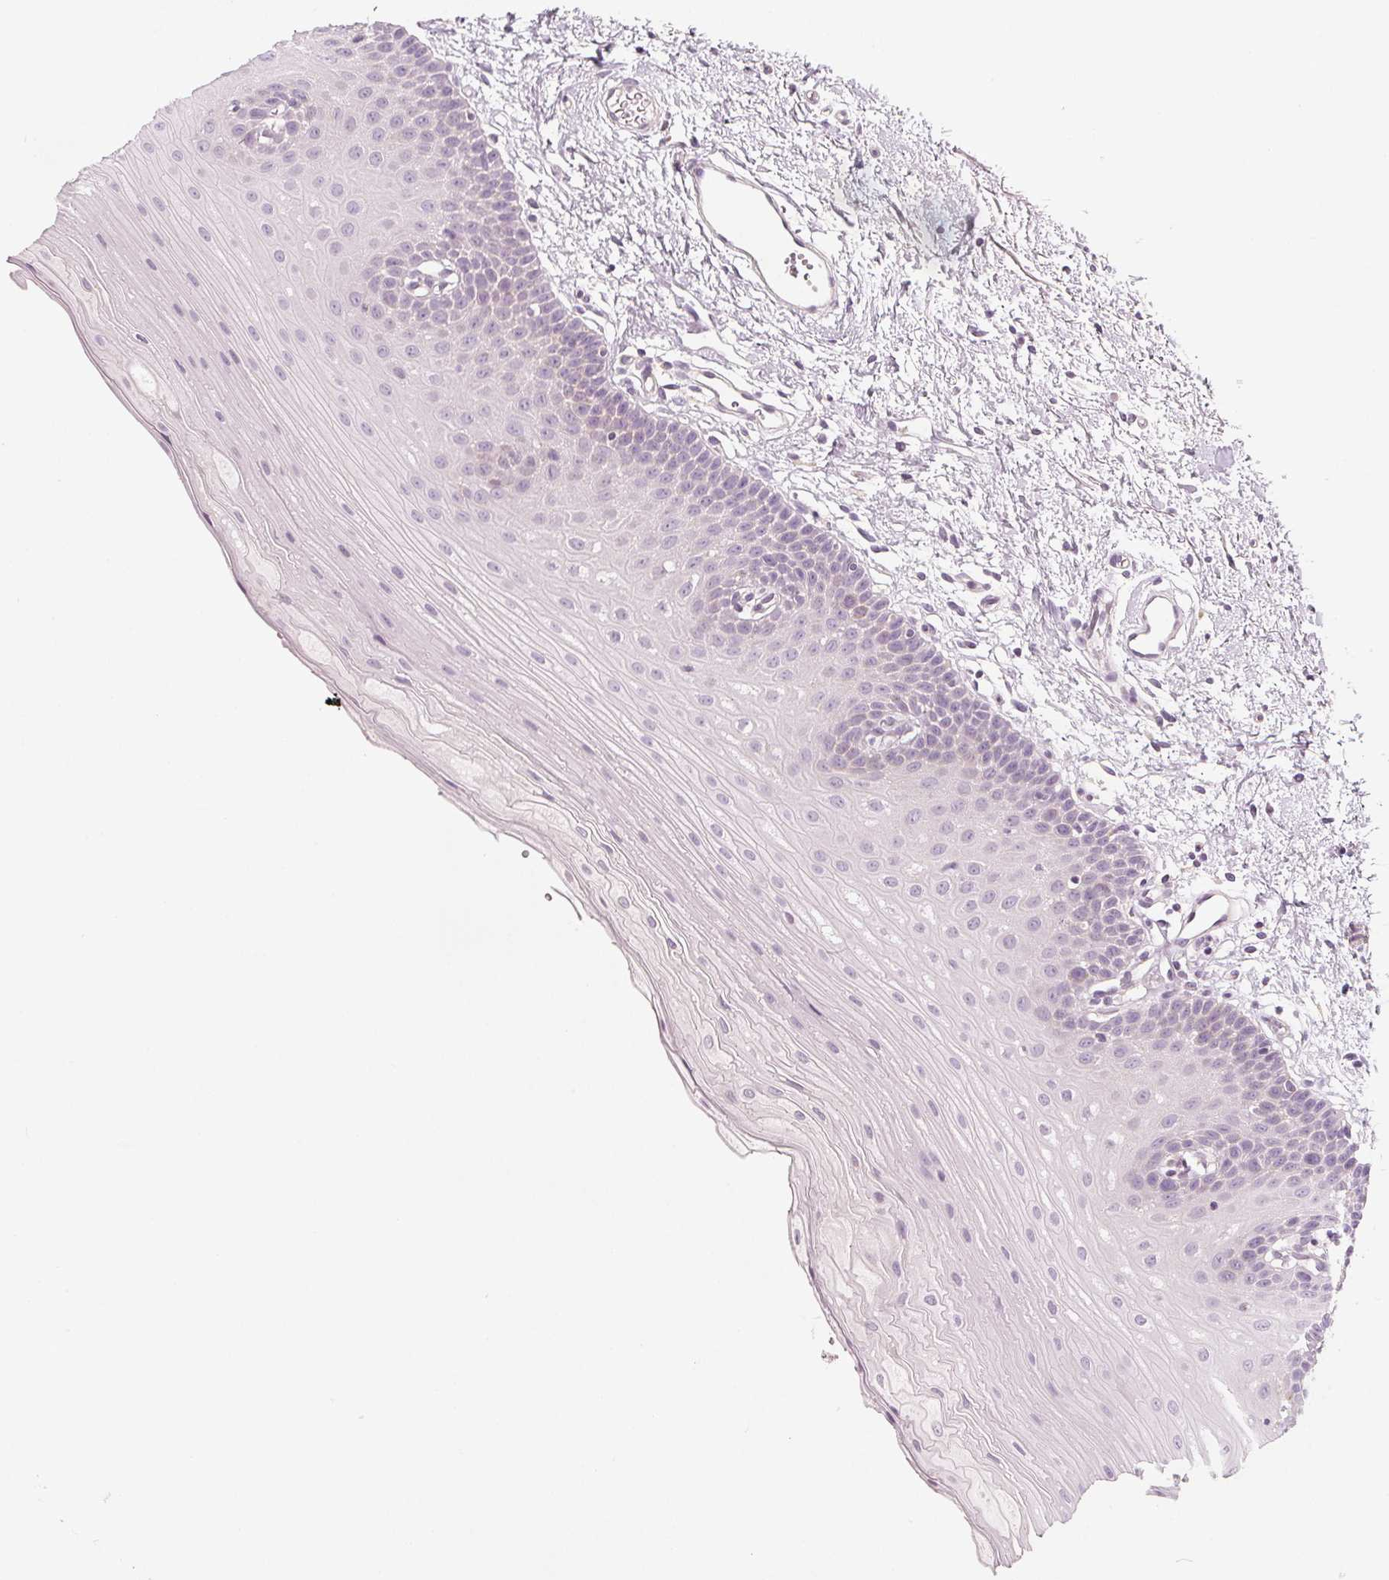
{"staining": {"intensity": "negative", "quantity": "none", "location": "none"}, "tissue": "oral mucosa", "cell_type": "Squamous epithelial cells", "image_type": "normal", "snomed": [{"axis": "morphology", "description": "Normal tissue, NOS"}, {"axis": "morphology", "description": "Adenocarcinoma, NOS"}, {"axis": "topography", "description": "Oral tissue"}, {"axis": "topography", "description": "Head-Neck"}], "caption": "A high-resolution micrograph shows immunohistochemistry staining of normal oral mucosa, which exhibits no significant expression in squamous epithelial cells.", "gene": "IL17C", "patient": {"sex": "female", "age": 57}}